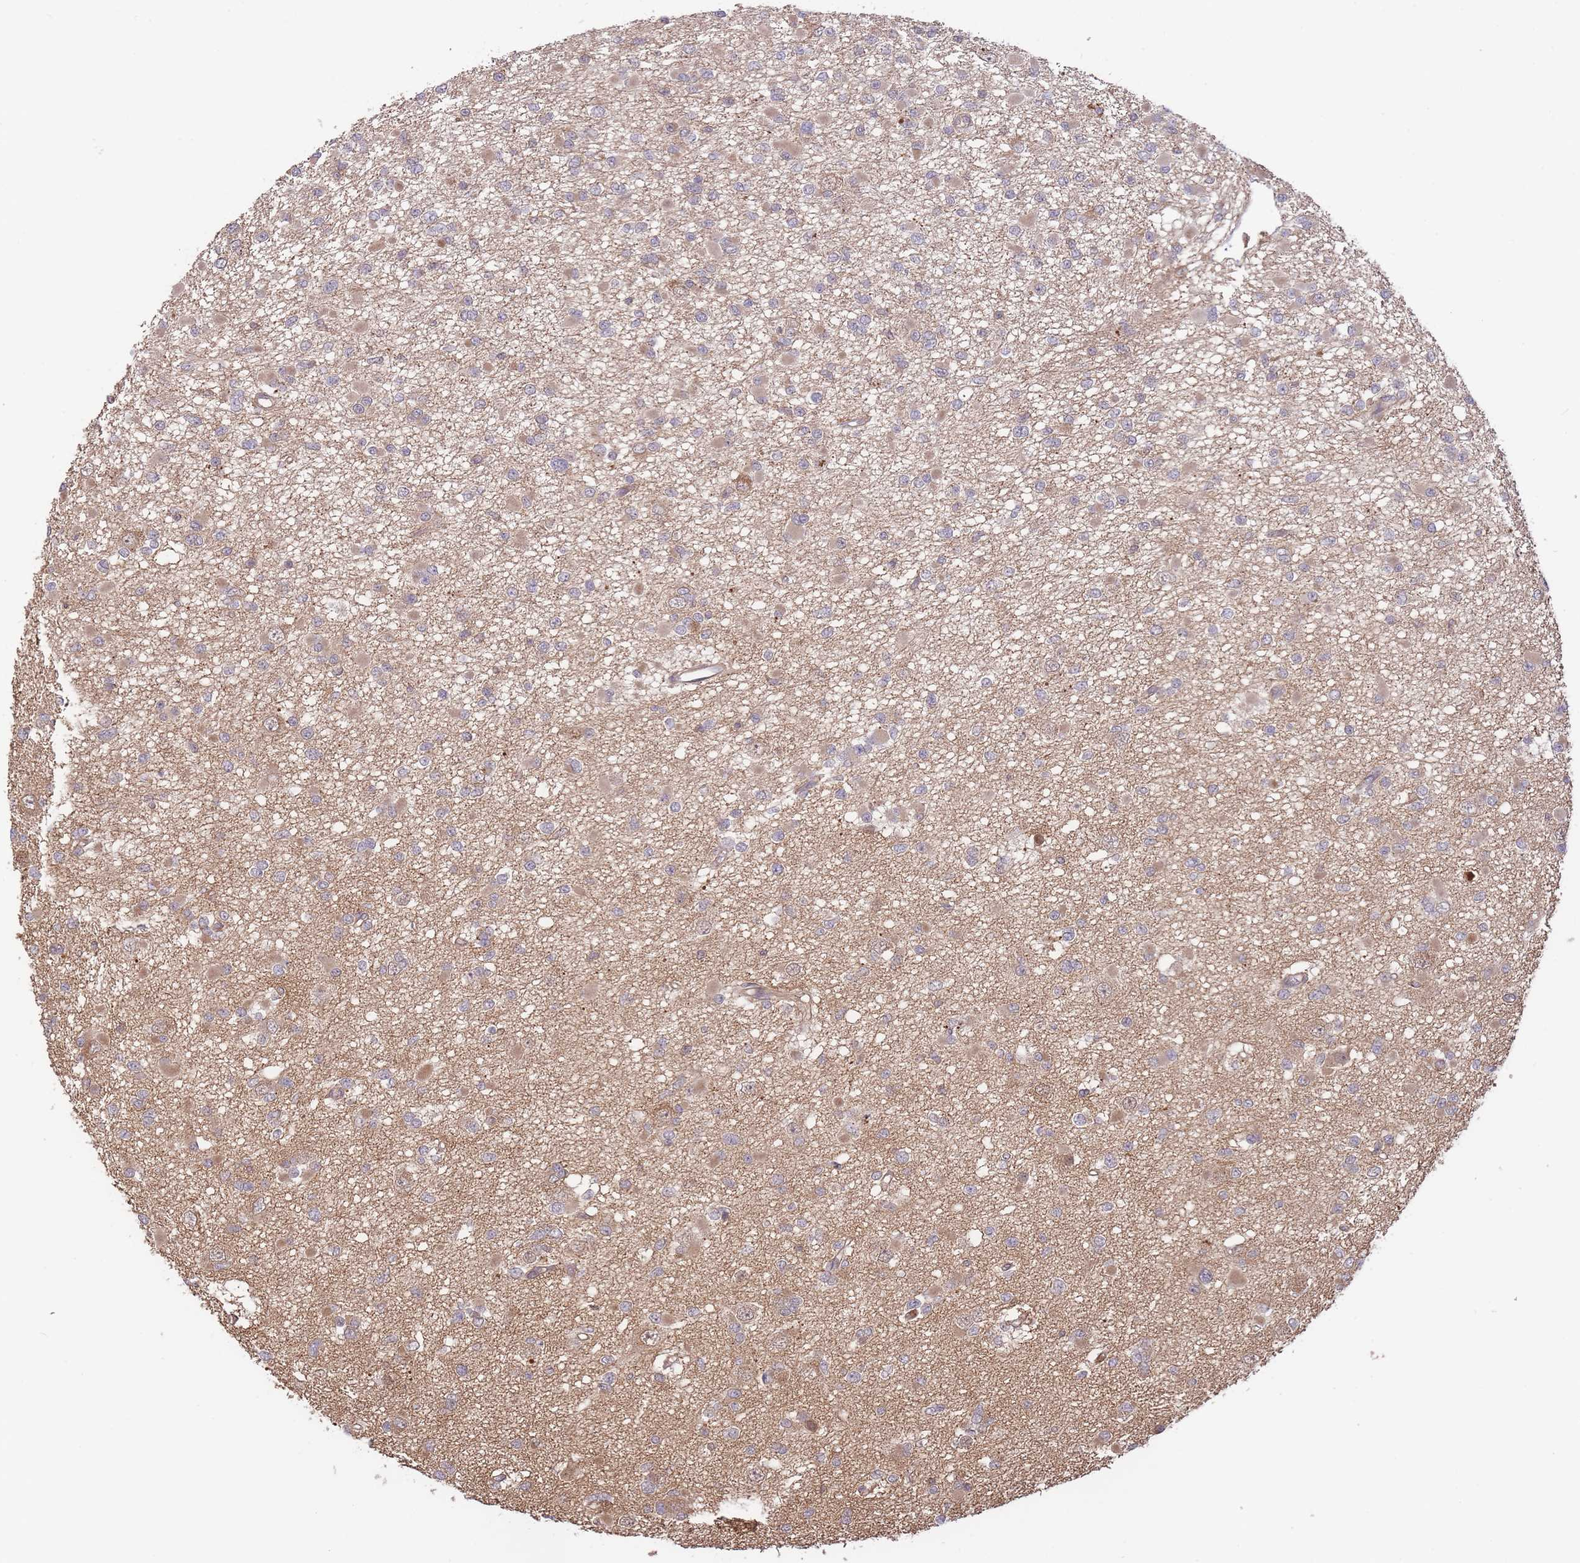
{"staining": {"intensity": "weak", "quantity": "<25%", "location": "cytoplasmic/membranous"}, "tissue": "glioma", "cell_type": "Tumor cells", "image_type": "cancer", "snomed": [{"axis": "morphology", "description": "Glioma, malignant, Low grade"}, {"axis": "topography", "description": "Brain"}], "caption": "There is no significant expression in tumor cells of malignant low-grade glioma.", "gene": "ZNF304", "patient": {"sex": "female", "age": 22}}